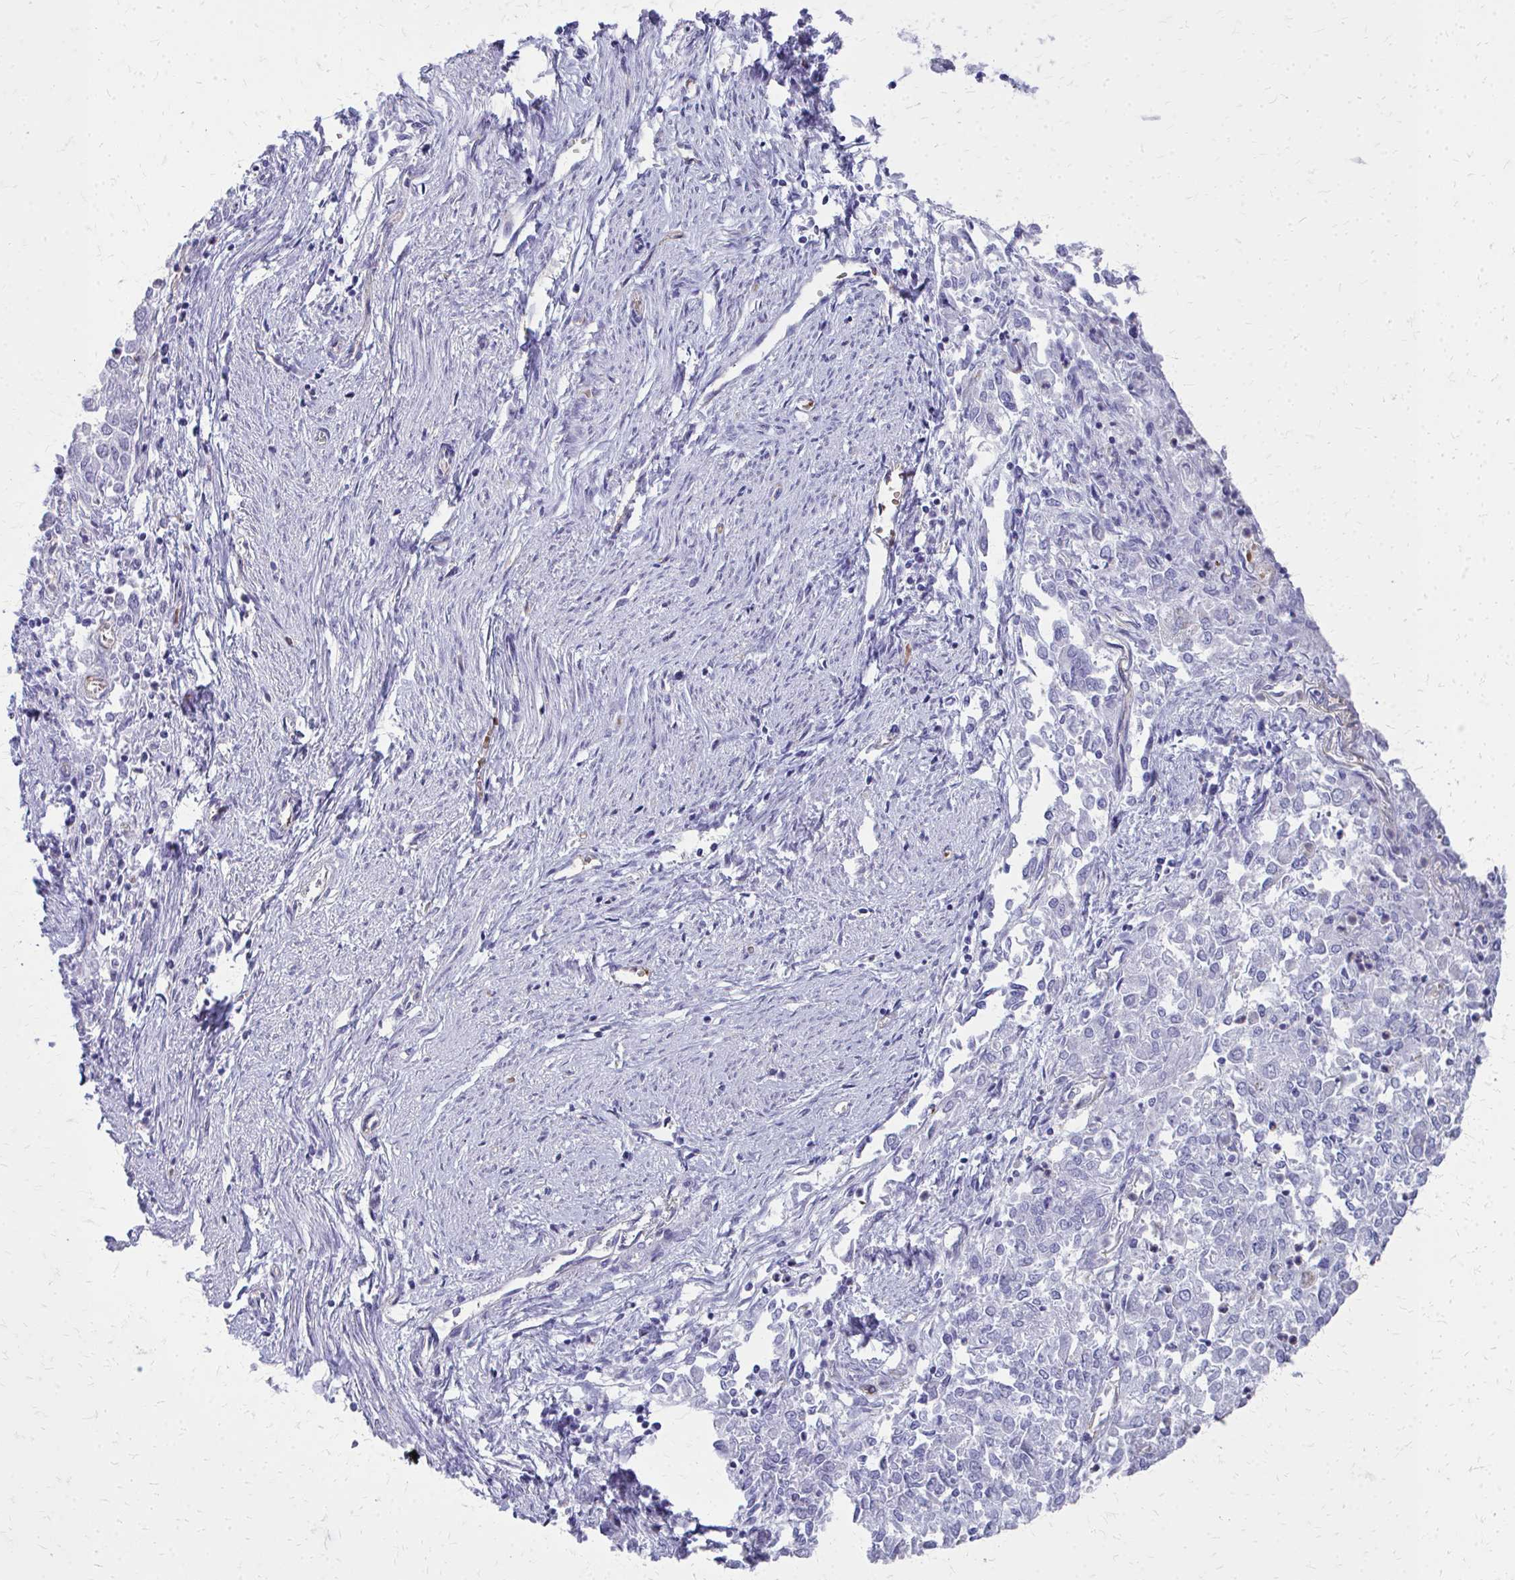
{"staining": {"intensity": "negative", "quantity": "none", "location": "none"}, "tissue": "endometrial cancer", "cell_type": "Tumor cells", "image_type": "cancer", "snomed": [{"axis": "morphology", "description": "Adenocarcinoma, NOS"}, {"axis": "topography", "description": "Endometrium"}], "caption": "Immunohistochemistry micrograph of human endometrial cancer stained for a protein (brown), which shows no staining in tumor cells.", "gene": "TPSG1", "patient": {"sex": "female", "age": 57}}